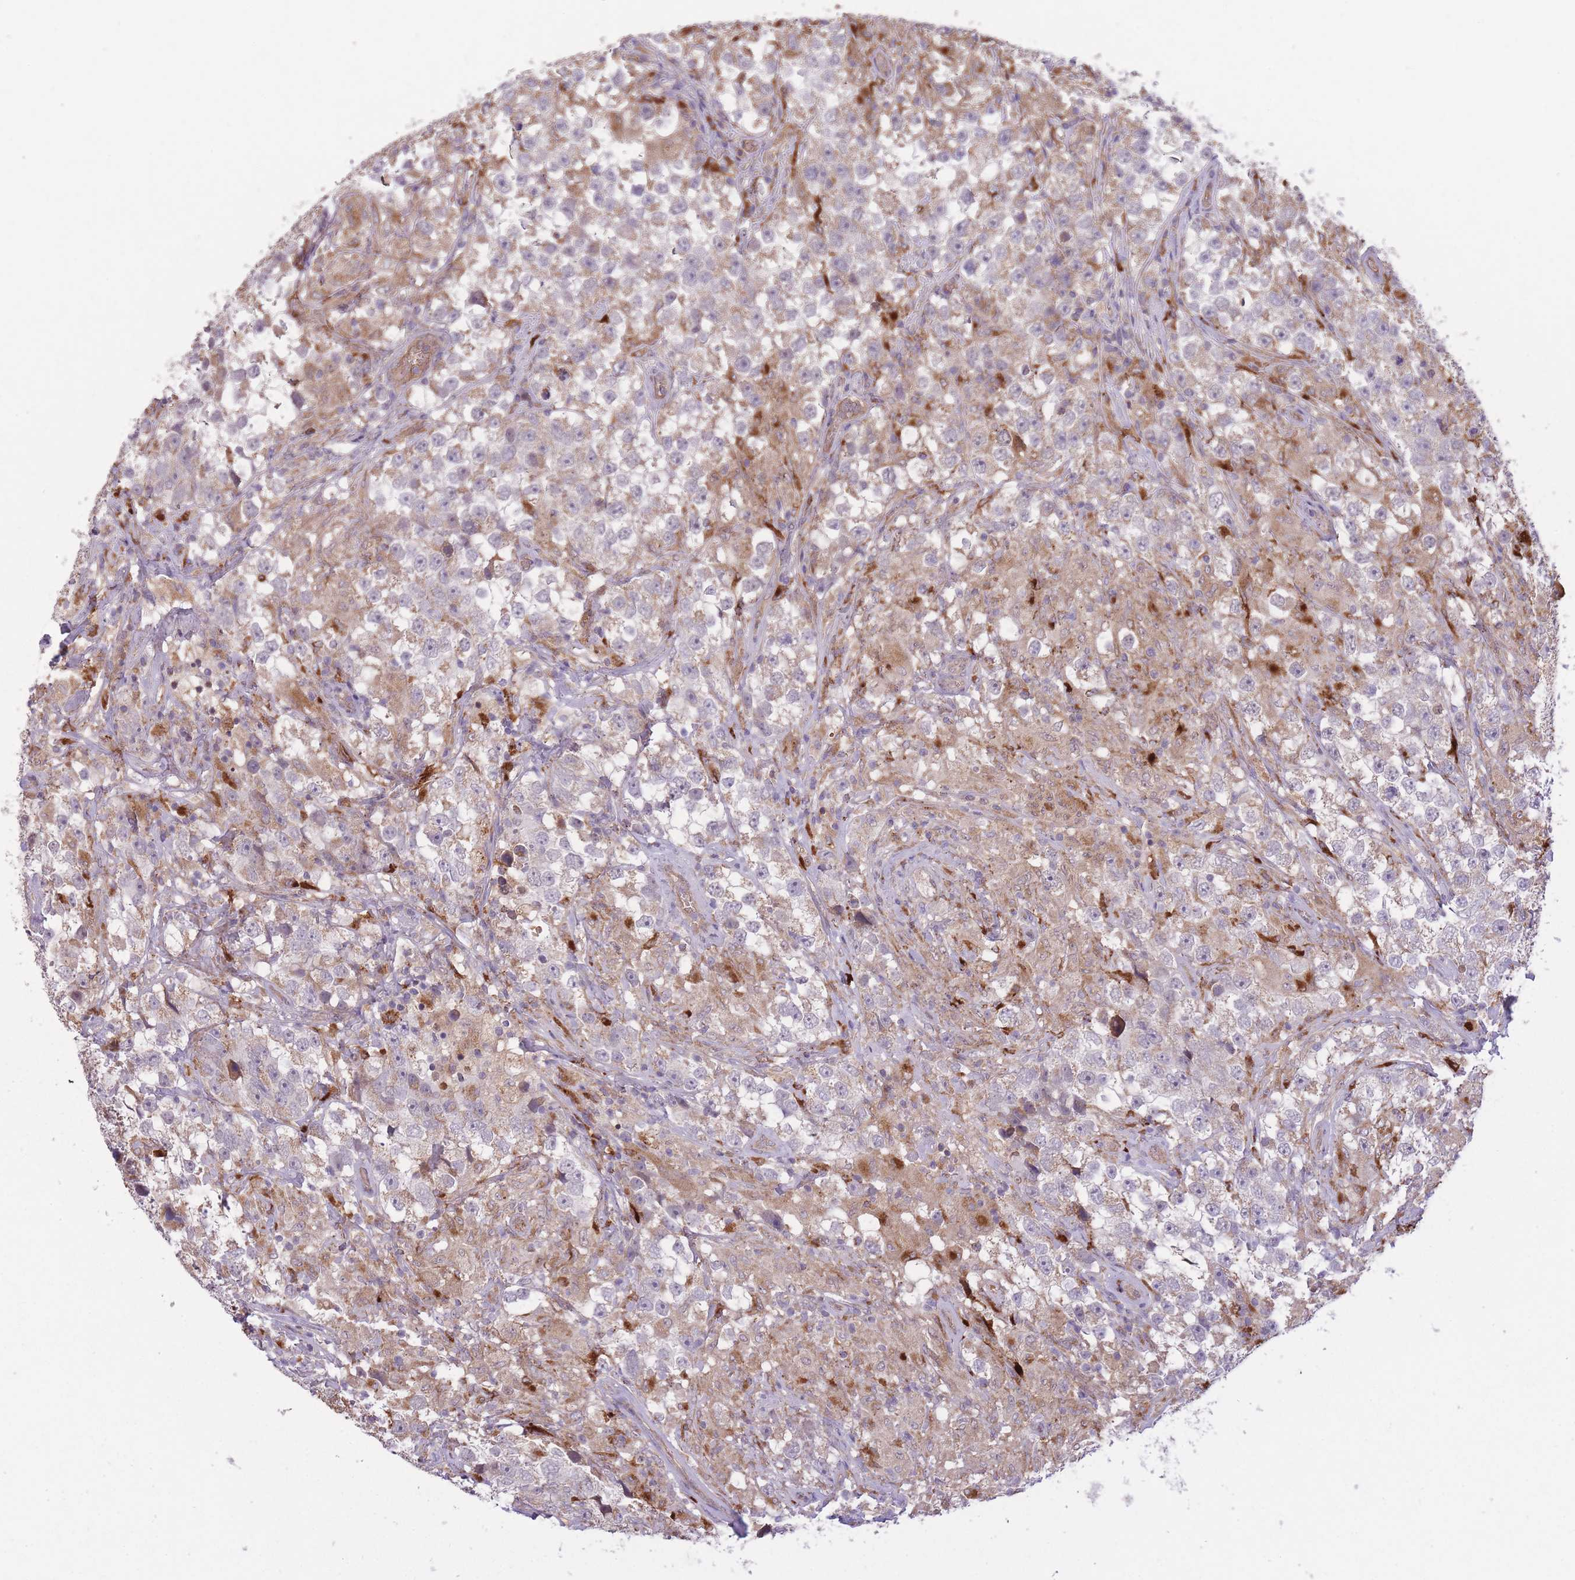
{"staining": {"intensity": "weak", "quantity": "<25%", "location": "cytoplasmic/membranous"}, "tissue": "testis cancer", "cell_type": "Tumor cells", "image_type": "cancer", "snomed": [{"axis": "morphology", "description": "Seminoma, NOS"}, {"axis": "topography", "description": "Testis"}], "caption": "This micrograph is of seminoma (testis) stained with immunohistochemistry to label a protein in brown with the nuclei are counter-stained blue. There is no positivity in tumor cells.", "gene": "POLR3F", "patient": {"sex": "male", "age": 46}}